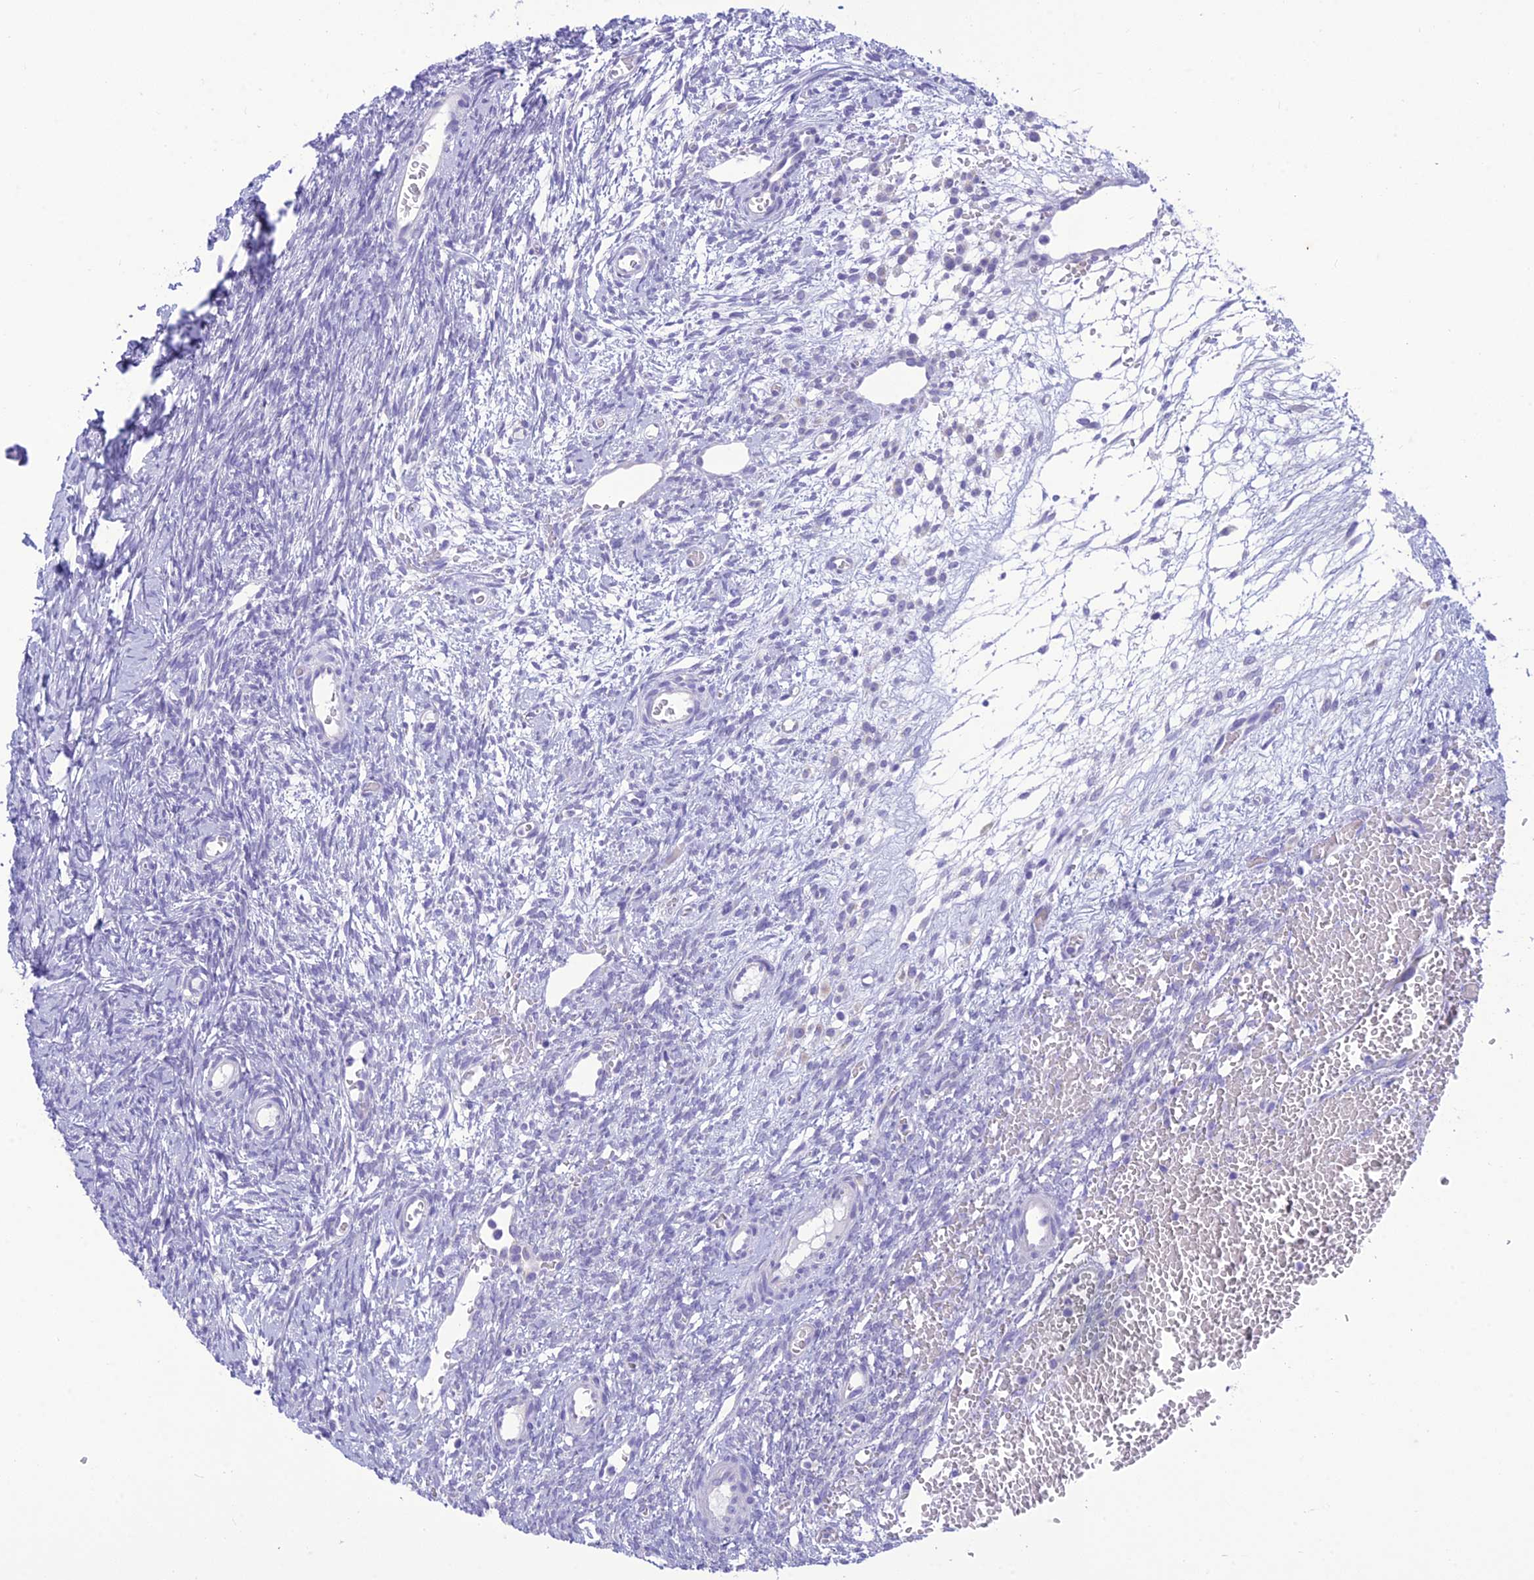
{"staining": {"intensity": "negative", "quantity": "none", "location": "none"}, "tissue": "ovary", "cell_type": "Ovarian stroma cells", "image_type": "normal", "snomed": [{"axis": "morphology", "description": "Normal tissue, NOS"}, {"axis": "topography", "description": "Ovary"}], "caption": "This photomicrograph is of unremarkable ovary stained with IHC to label a protein in brown with the nuclei are counter-stained blue. There is no positivity in ovarian stroma cells.", "gene": "DHDH", "patient": {"sex": "female", "age": 39}}